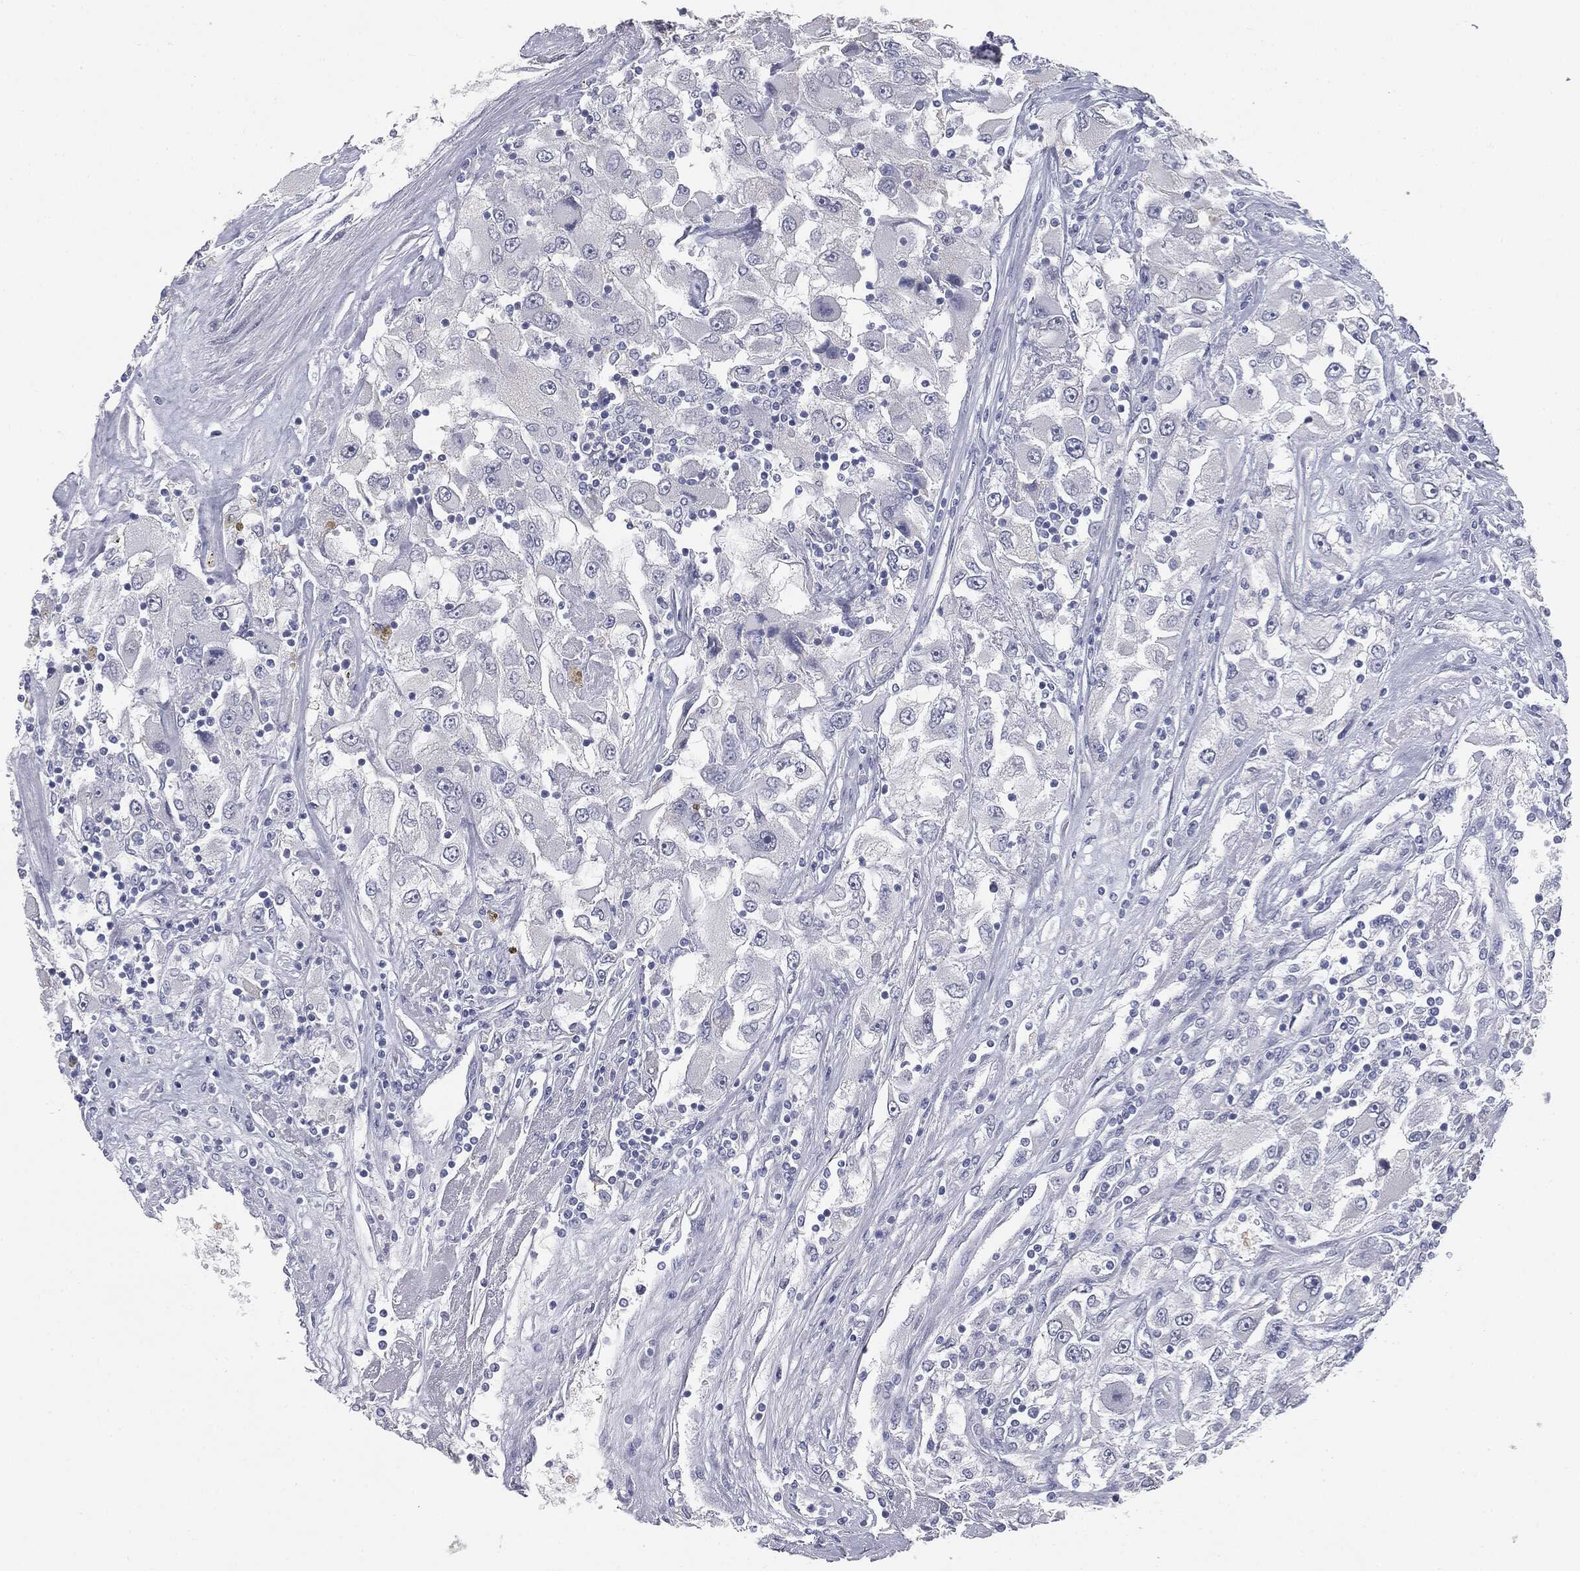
{"staining": {"intensity": "negative", "quantity": "none", "location": "none"}, "tissue": "renal cancer", "cell_type": "Tumor cells", "image_type": "cancer", "snomed": [{"axis": "morphology", "description": "Adenocarcinoma, NOS"}, {"axis": "topography", "description": "Kidney"}], "caption": "Renal adenocarcinoma was stained to show a protein in brown. There is no significant staining in tumor cells. (DAB immunohistochemistry with hematoxylin counter stain).", "gene": "MUC5AC", "patient": {"sex": "female", "age": 52}}